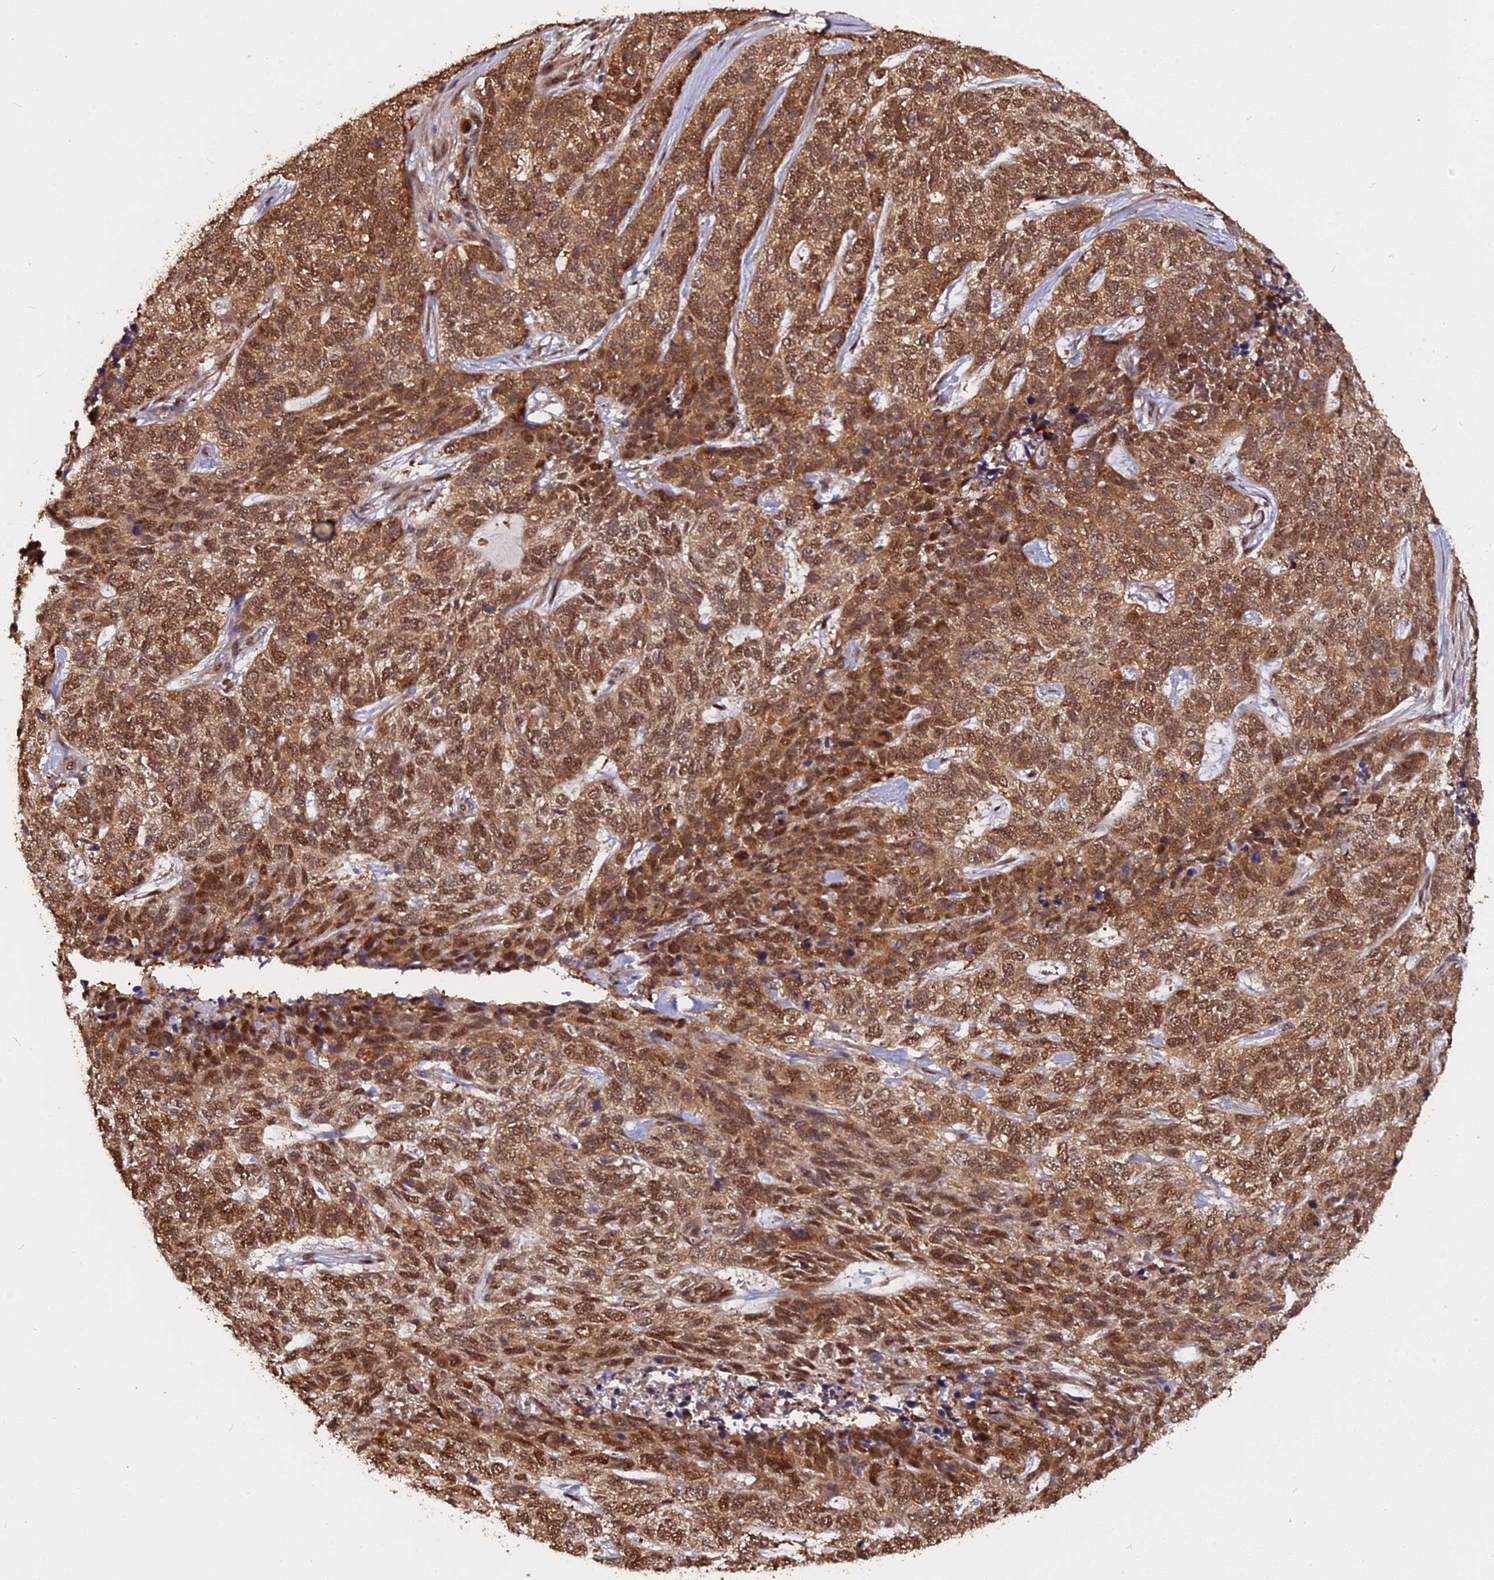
{"staining": {"intensity": "moderate", "quantity": ">75%", "location": "cytoplasmic/membranous,nuclear"}, "tissue": "skin cancer", "cell_type": "Tumor cells", "image_type": "cancer", "snomed": [{"axis": "morphology", "description": "Basal cell carcinoma"}, {"axis": "topography", "description": "Skin"}], "caption": "Immunohistochemical staining of human skin cancer exhibits moderate cytoplasmic/membranous and nuclear protein staining in approximately >75% of tumor cells.", "gene": "ADRM1", "patient": {"sex": "female", "age": 65}}